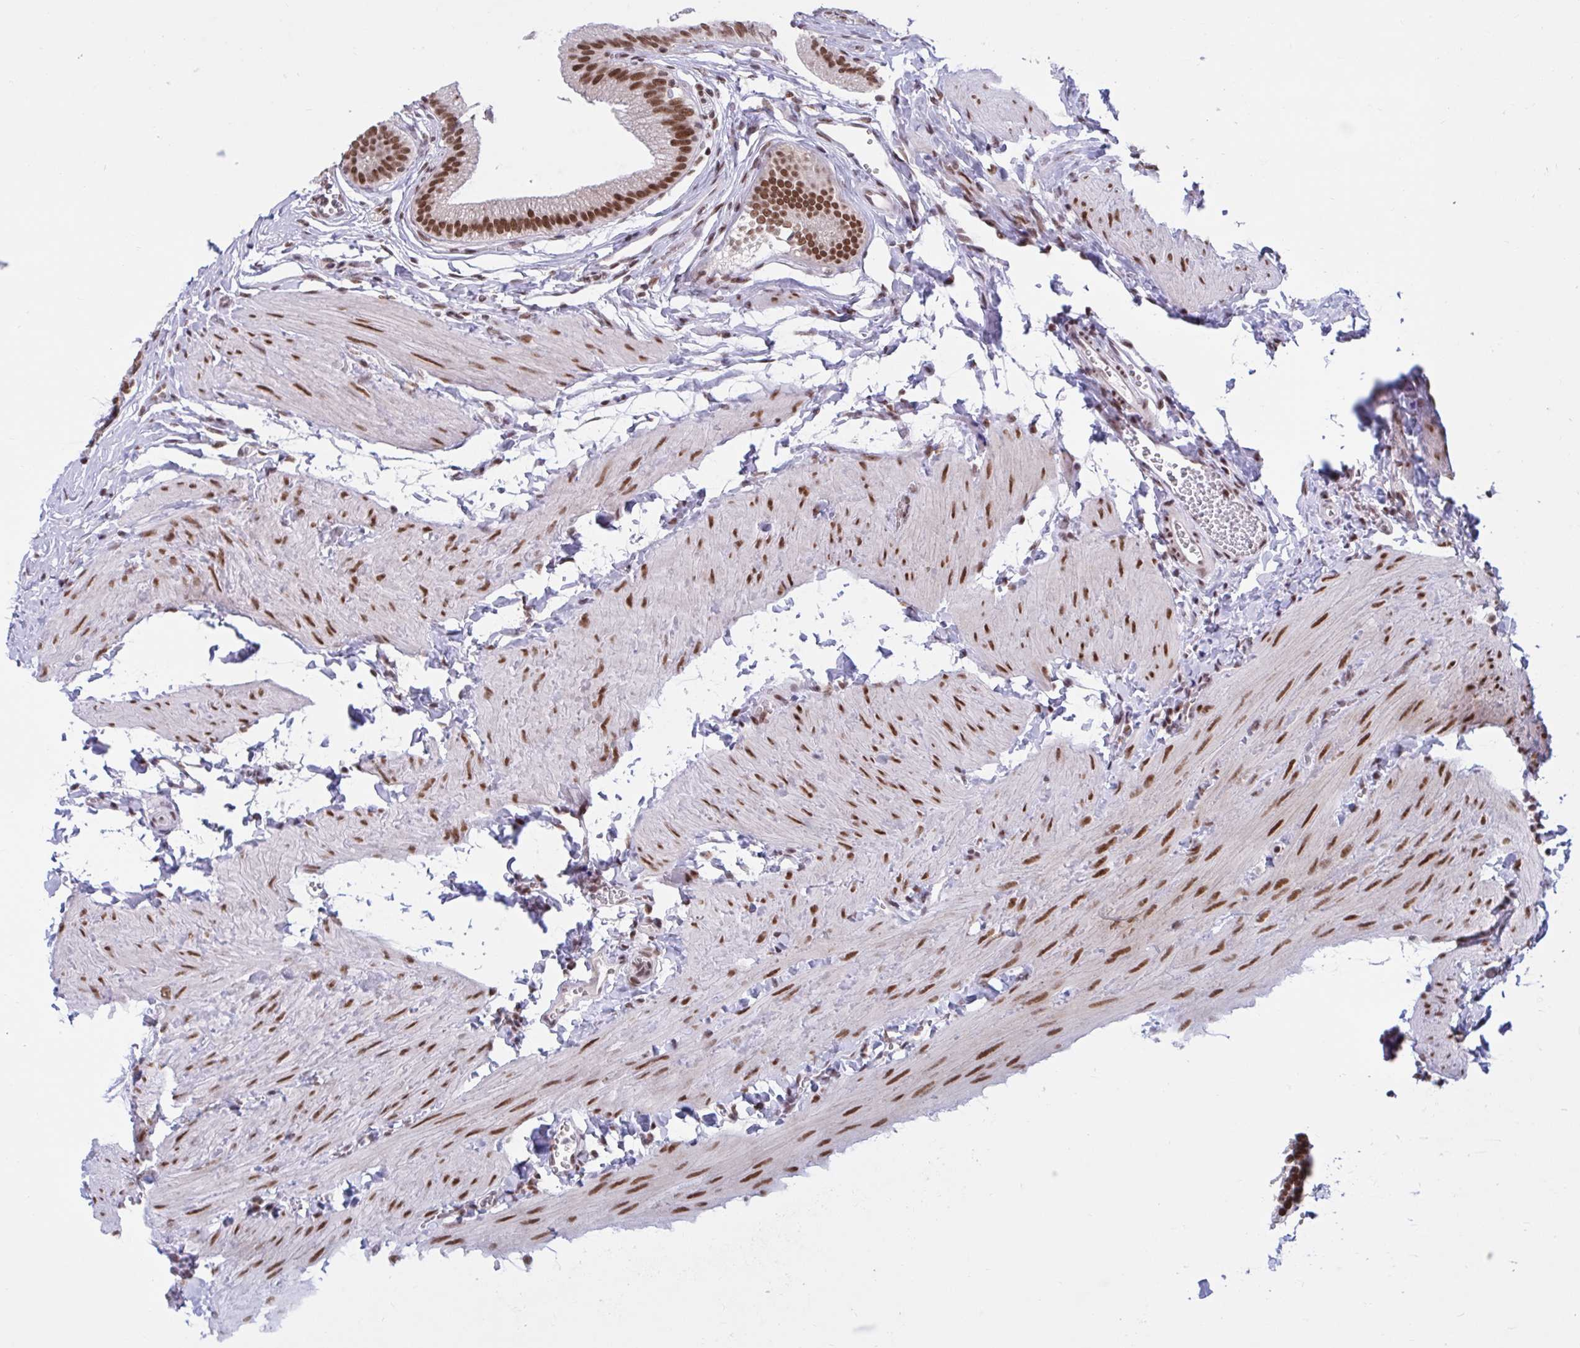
{"staining": {"intensity": "strong", "quantity": ">75%", "location": "nuclear"}, "tissue": "gallbladder", "cell_type": "Glandular cells", "image_type": "normal", "snomed": [{"axis": "morphology", "description": "Normal tissue, NOS"}, {"axis": "topography", "description": "Gallbladder"}, {"axis": "topography", "description": "Peripheral nerve tissue"}], "caption": "Benign gallbladder shows strong nuclear staining in approximately >75% of glandular cells, visualized by immunohistochemistry. (DAB IHC, brown staining for protein, blue staining for nuclei).", "gene": "PHF10", "patient": {"sex": "male", "age": 17}}